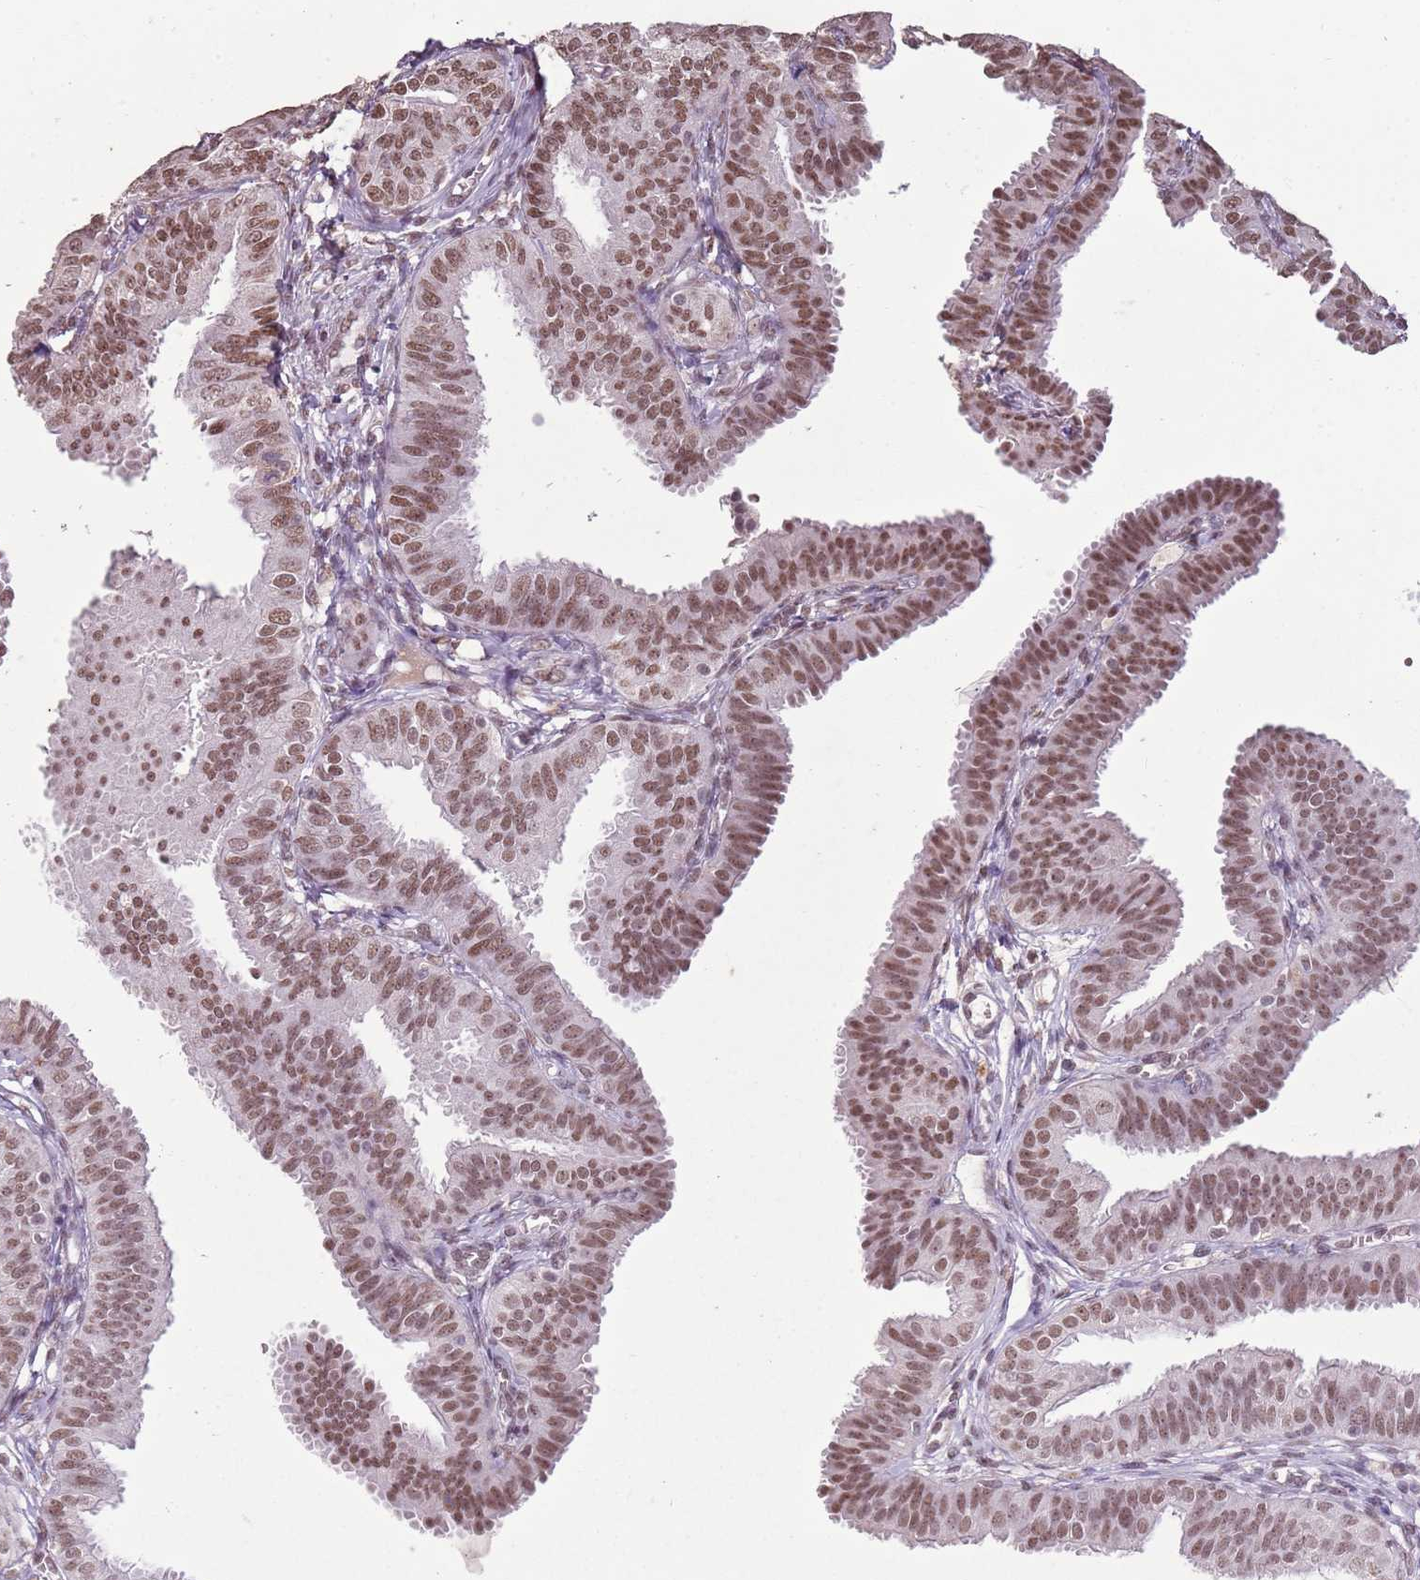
{"staining": {"intensity": "moderate", "quantity": ">75%", "location": "nuclear"}, "tissue": "fallopian tube", "cell_type": "Glandular cells", "image_type": "normal", "snomed": [{"axis": "morphology", "description": "Normal tissue, NOS"}, {"axis": "topography", "description": "Fallopian tube"}], "caption": "DAB (3,3'-diaminobenzidine) immunohistochemical staining of unremarkable fallopian tube reveals moderate nuclear protein staining in about >75% of glandular cells.", "gene": "ARL14EP", "patient": {"sex": "female", "age": 35}}